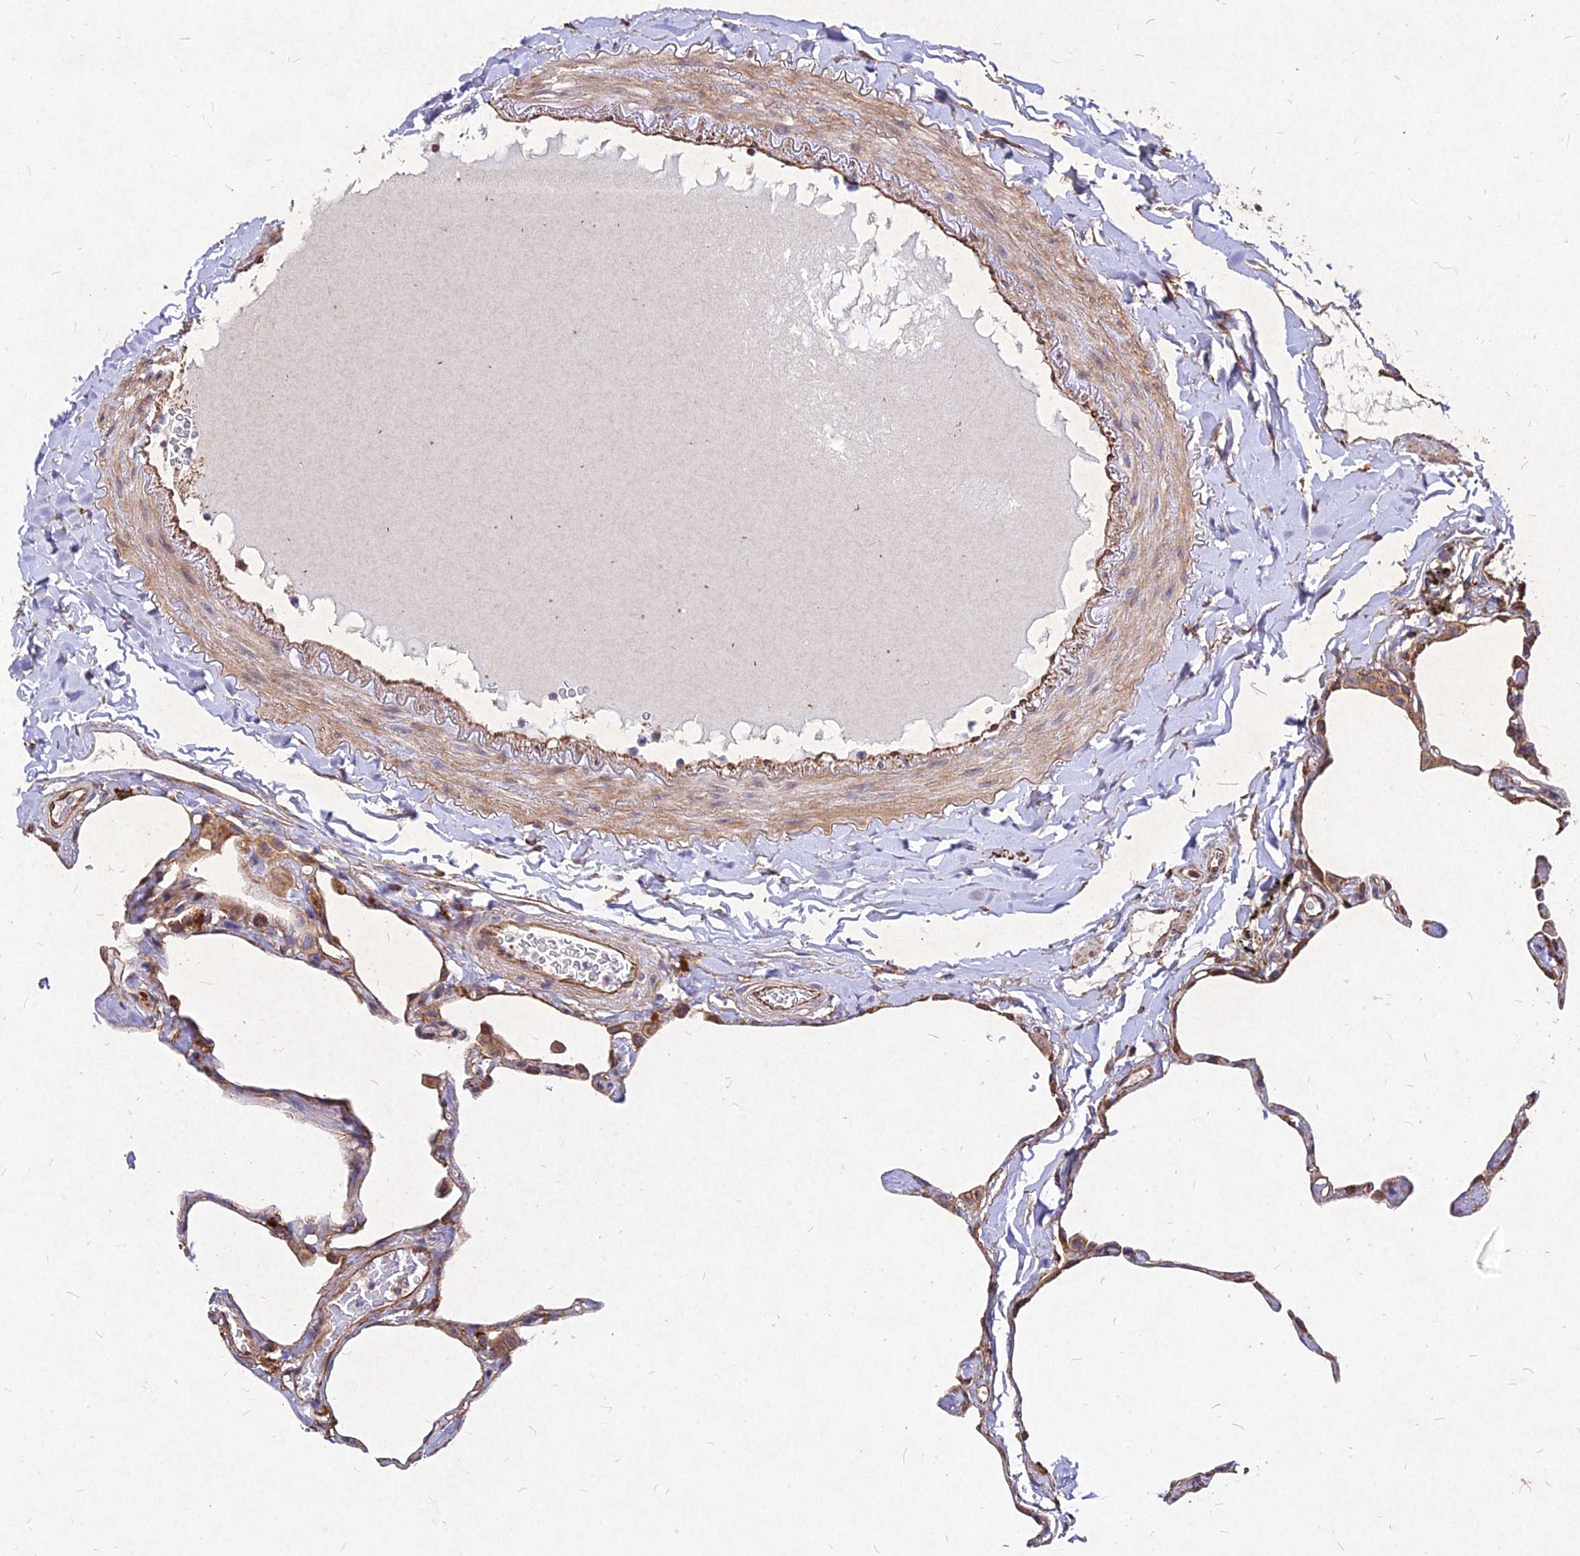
{"staining": {"intensity": "negative", "quantity": "none", "location": "none"}, "tissue": "lung", "cell_type": "Alveolar cells", "image_type": "normal", "snomed": [{"axis": "morphology", "description": "Normal tissue, NOS"}, {"axis": "topography", "description": "Lung"}], "caption": "This is an immunohistochemistry (IHC) image of benign human lung. There is no positivity in alveolar cells.", "gene": "SKA1", "patient": {"sex": "male", "age": 65}}